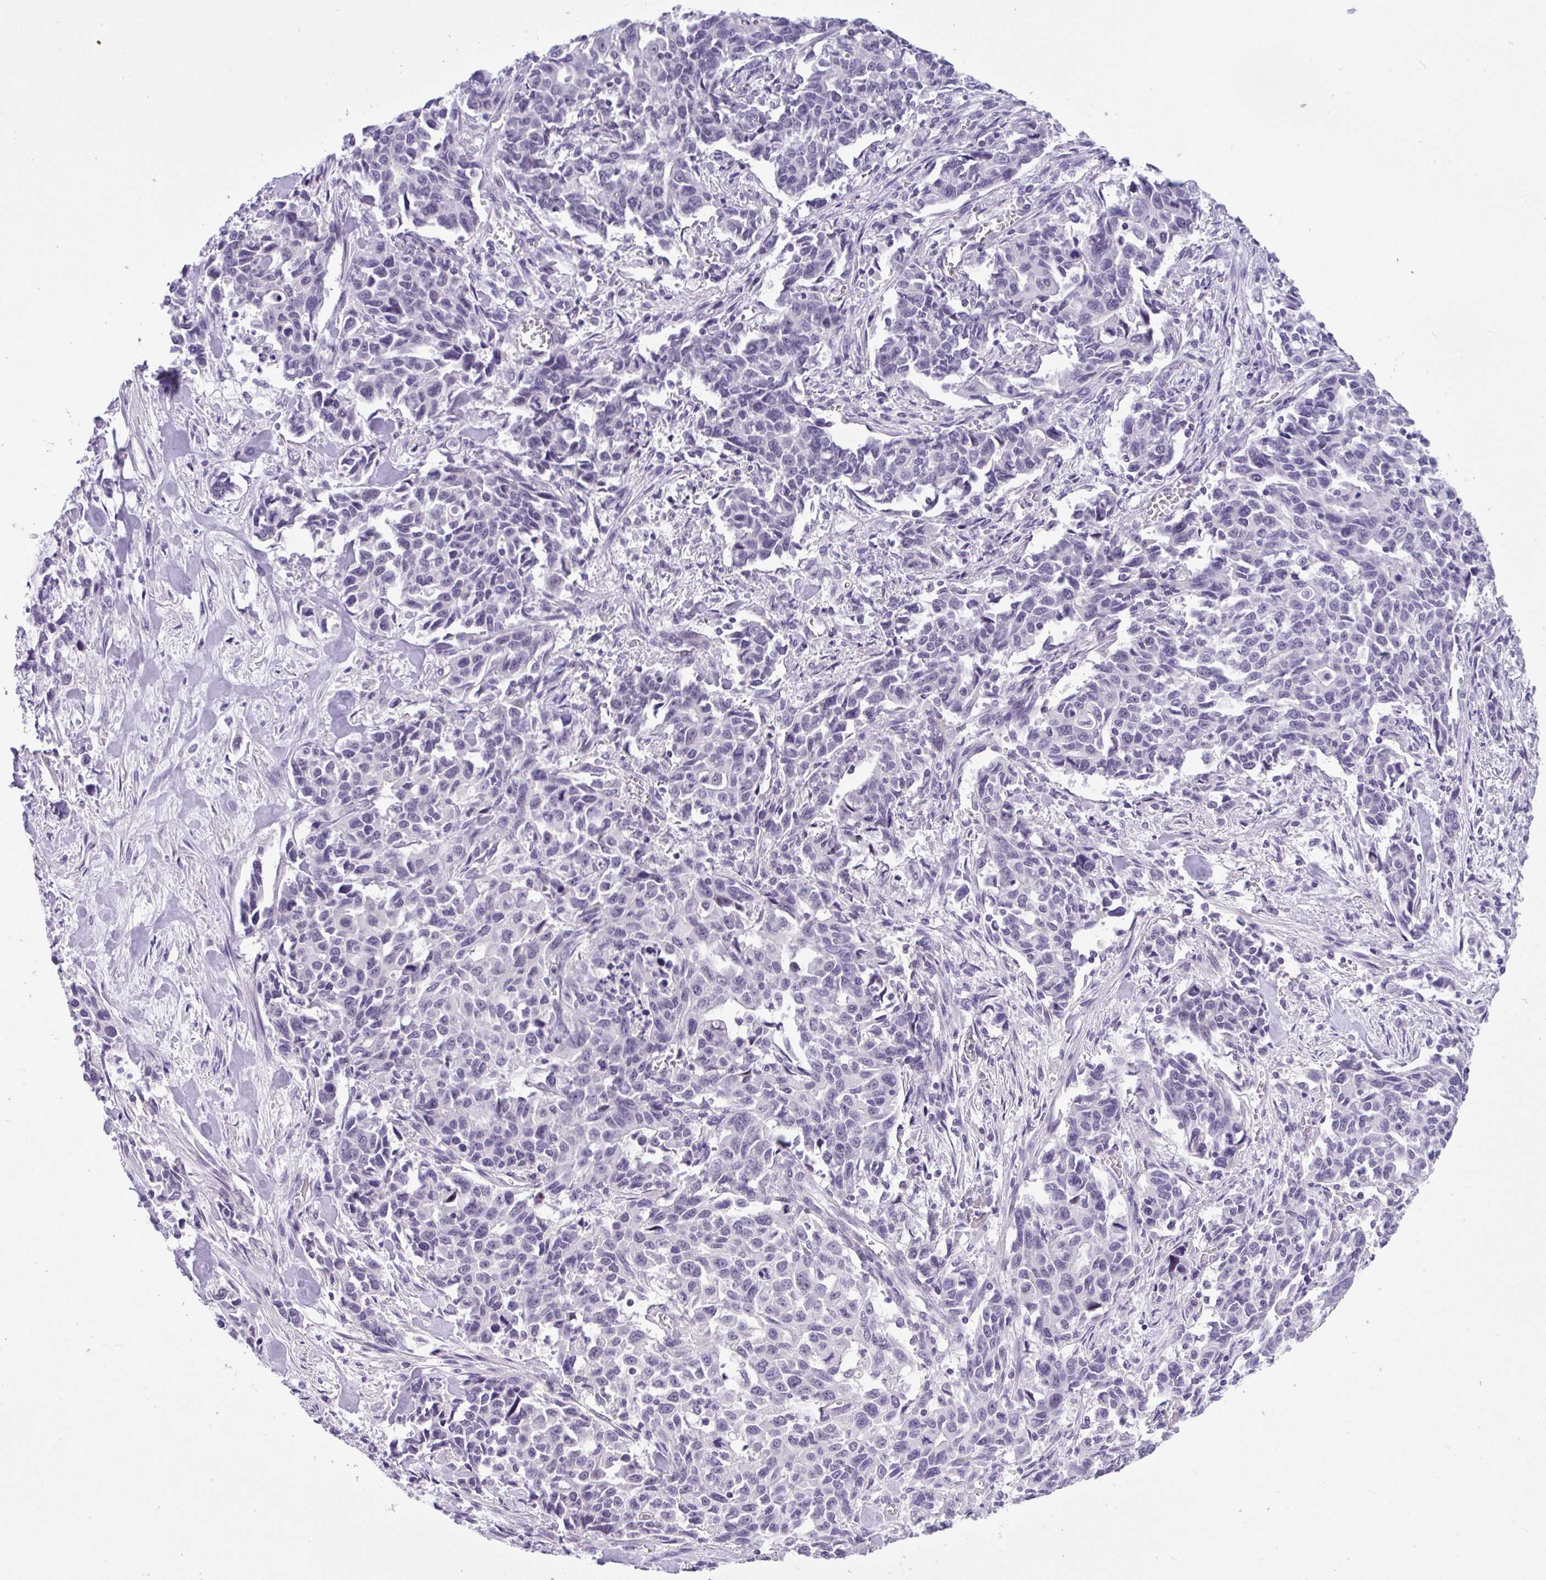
{"staining": {"intensity": "negative", "quantity": "none", "location": "none"}, "tissue": "stomach cancer", "cell_type": "Tumor cells", "image_type": "cancer", "snomed": [{"axis": "morphology", "description": "Adenocarcinoma, NOS"}, {"axis": "topography", "description": "Stomach, upper"}], "caption": "This image is of stomach cancer stained with immunohistochemistry (IHC) to label a protein in brown with the nuclei are counter-stained blue. There is no expression in tumor cells. The staining is performed using DAB (3,3'-diaminobenzidine) brown chromogen with nuclei counter-stained in using hematoxylin.", "gene": "YBX2", "patient": {"sex": "male", "age": 85}}